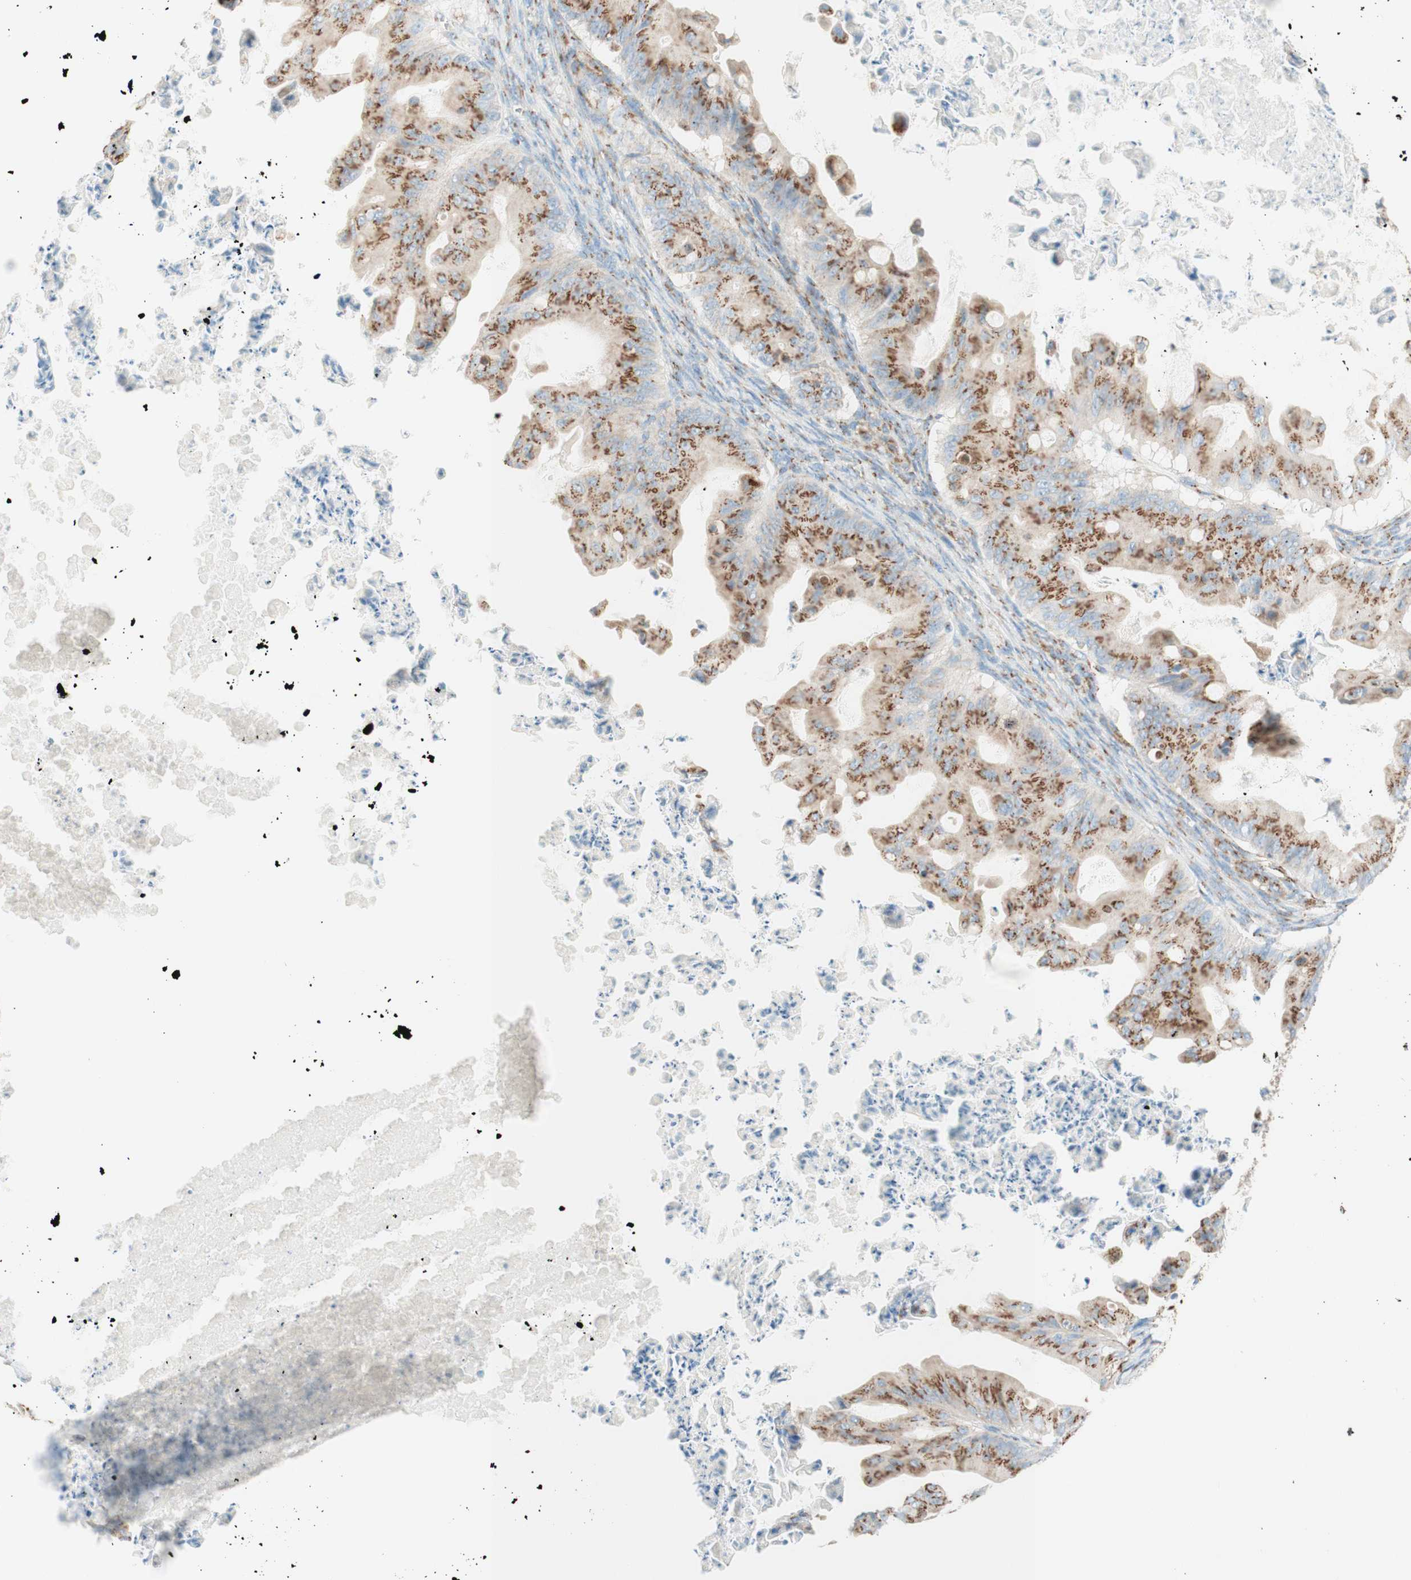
{"staining": {"intensity": "moderate", "quantity": ">75%", "location": "cytoplasmic/membranous"}, "tissue": "ovarian cancer", "cell_type": "Tumor cells", "image_type": "cancer", "snomed": [{"axis": "morphology", "description": "Cystadenocarcinoma, mucinous, NOS"}, {"axis": "topography", "description": "Ovary"}], "caption": "Moderate cytoplasmic/membranous positivity is appreciated in about >75% of tumor cells in mucinous cystadenocarcinoma (ovarian).", "gene": "GOLGB1", "patient": {"sex": "female", "age": 37}}